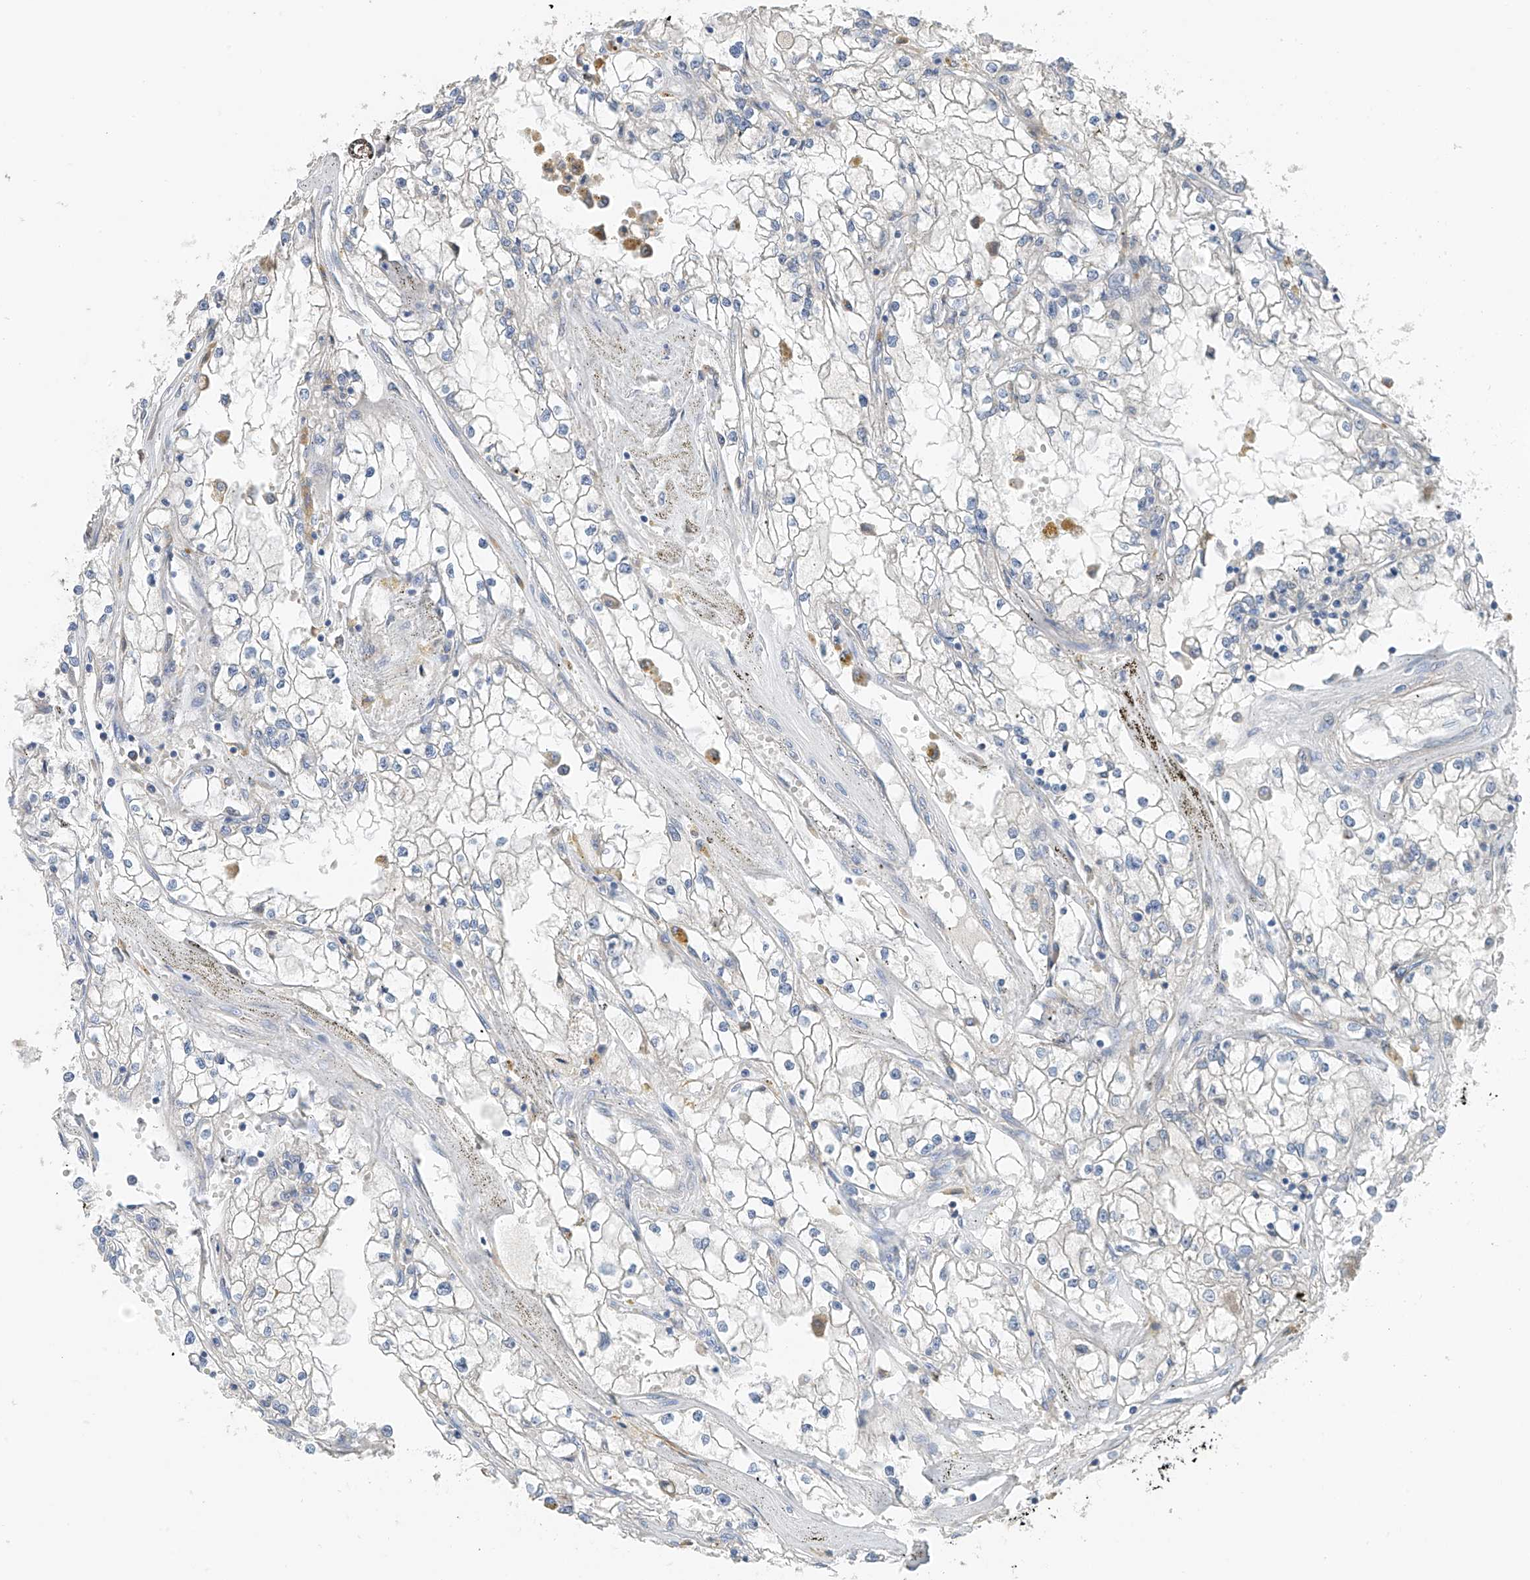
{"staining": {"intensity": "negative", "quantity": "none", "location": "none"}, "tissue": "renal cancer", "cell_type": "Tumor cells", "image_type": "cancer", "snomed": [{"axis": "morphology", "description": "Adenocarcinoma, NOS"}, {"axis": "topography", "description": "Kidney"}], "caption": "Immunohistochemistry (IHC) of human renal adenocarcinoma reveals no expression in tumor cells.", "gene": "GALNTL6", "patient": {"sex": "male", "age": 56}}